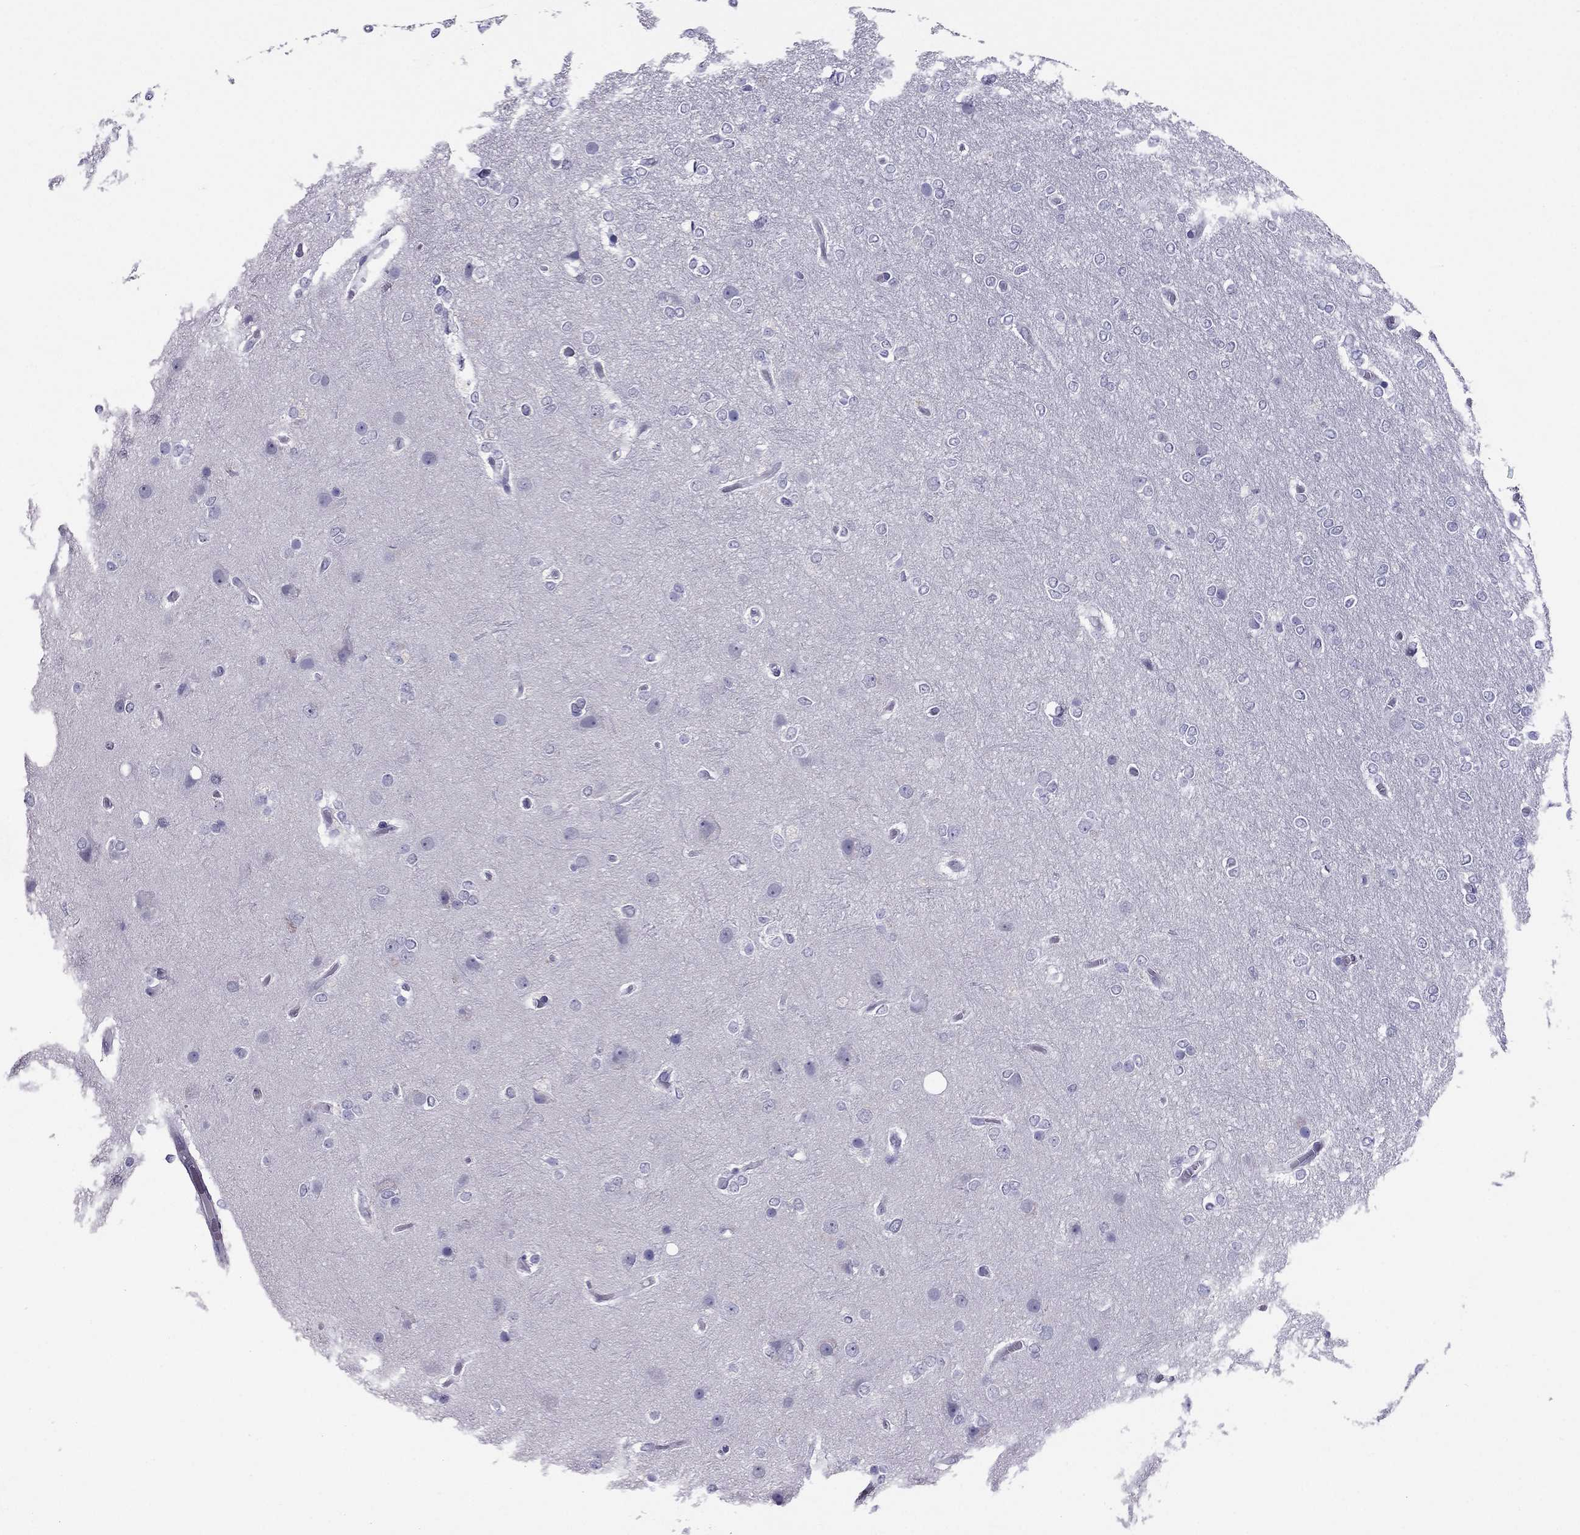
{"staining": {"intensity": "negative", "quantity": "none", "location": "none"}, "tissue": "glioma", "cell_type": "Tumor cells", "image_type": "cancer", "snomed": [{"axis": "morphology", "description": "Glioma, malignant, High grade"}, {"axis": "topography", "description": "Brain"}], "caption": "IHC of glioma reveals no staining in tumor cells.", "gene": "CROCC2", "patient": {"sex": "female", "age": 61}}